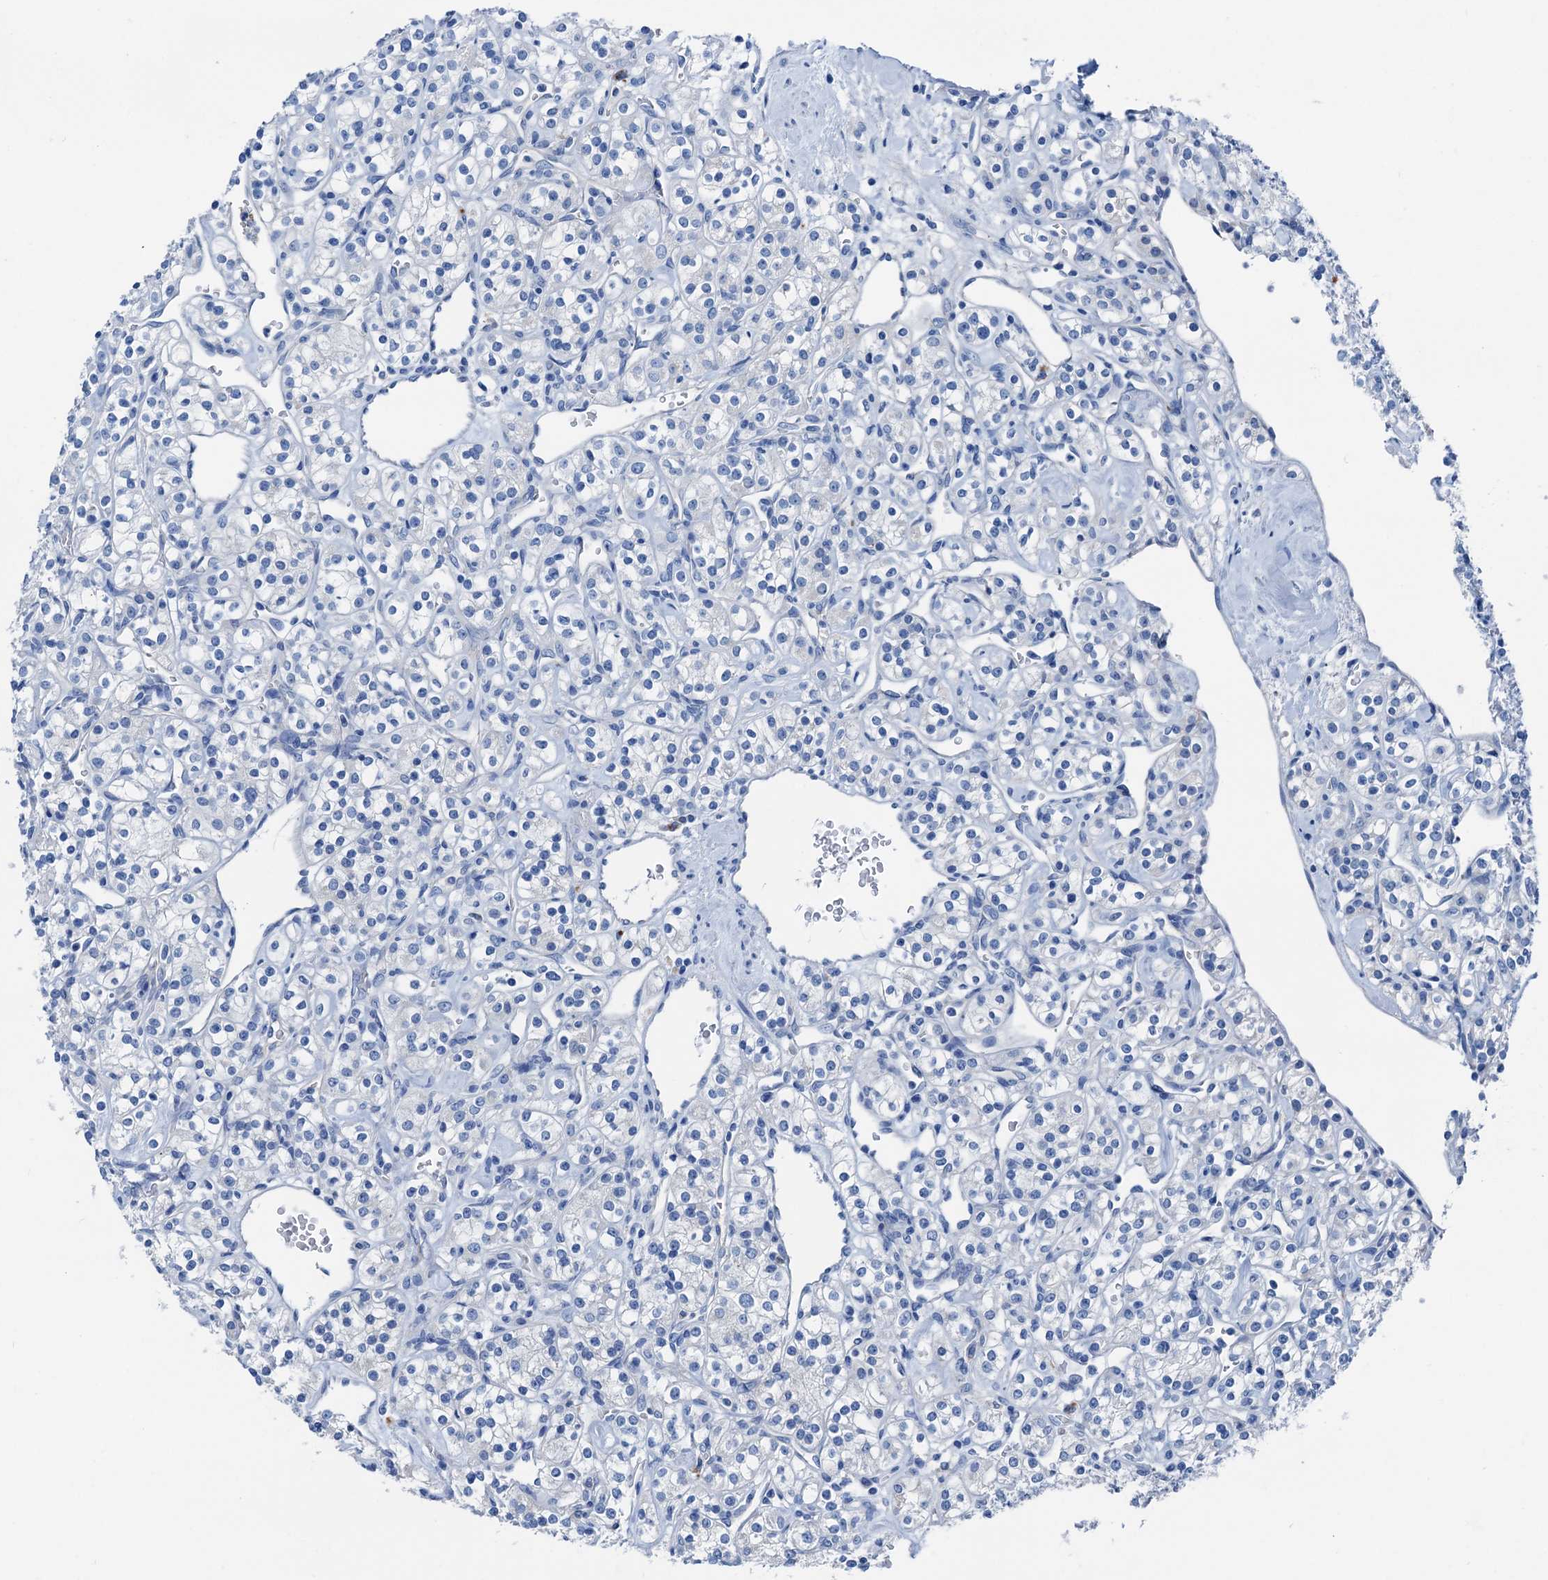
{"staining": {"intensity": "negative", "quantity": "none", "location": "none"}, "tissue": "renal cancer", "cell_type": "Tumor cells", "image_type": "cancer", "snomed": [{"axis": "morphology", "description": "Adenocarcinoma, NOS"}, {"axis": "topography", "description": "Kidney"}], "caption": "Protein analysis of renal adenocarcinoma displays no significant expression in tumor cells.", "gene": "C1QTNF4", "patient": {"sex": "male", "age": 77}}